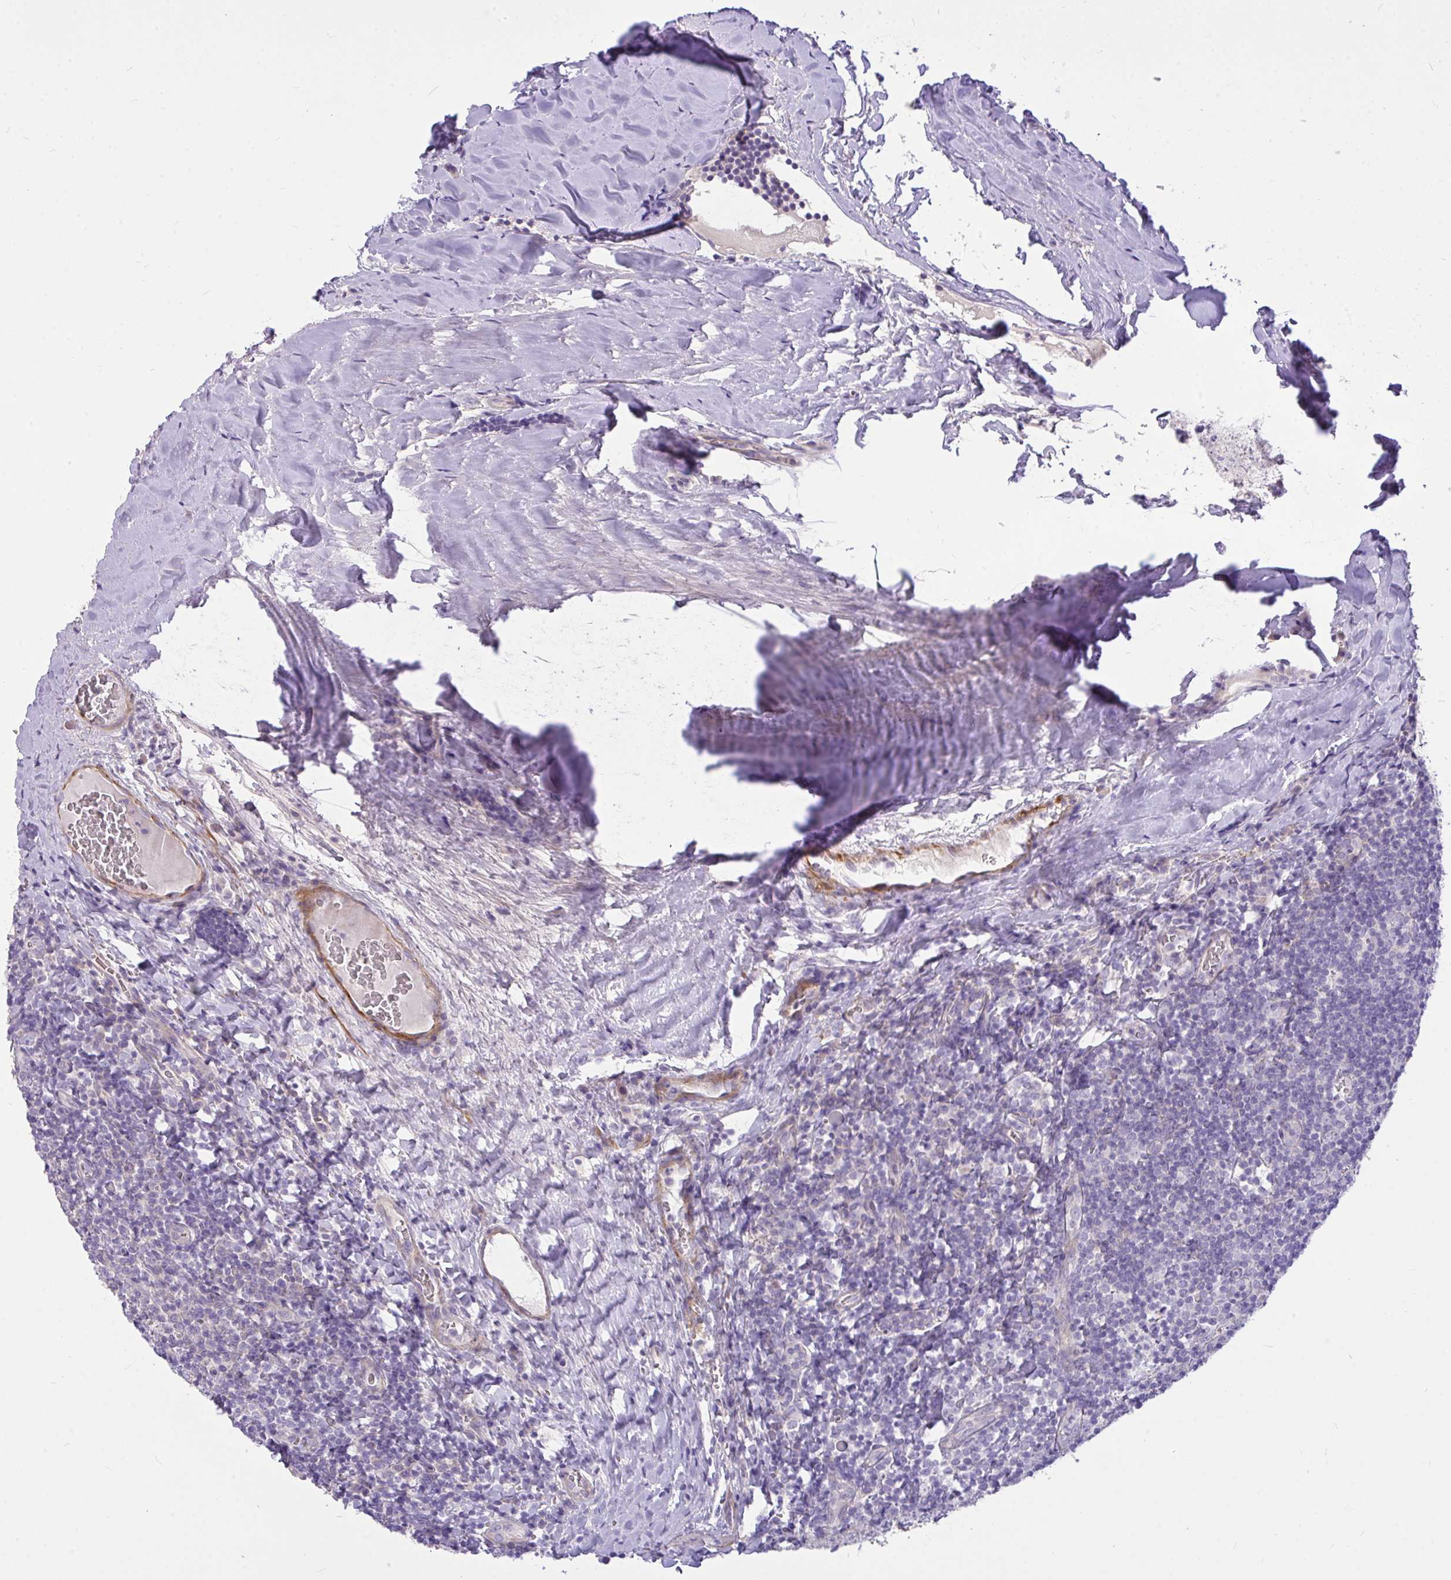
{"staining": {"intensity": "negative", "quantity": "none", "location": "none"}, "tissue": "tonsil", "cell_type": "Non-germinal center cells", "image_type": "normal", "snomed": [{"axis": "morphology", "description": "Normal tissue, NOS"}, {"axis": "morphology", "description": "Inflammation, NOS"}, {"axis": "topography", "description": "Tonsil"}], "caption": "A high-resolution photomicrograph shows immunohistochemistry (IHC) staining of normal tonsil, which reveals no significant positivity in non-germinal center cells.", "gene": "MOCS1", "patient": {"sex": "female", "age": 31}}